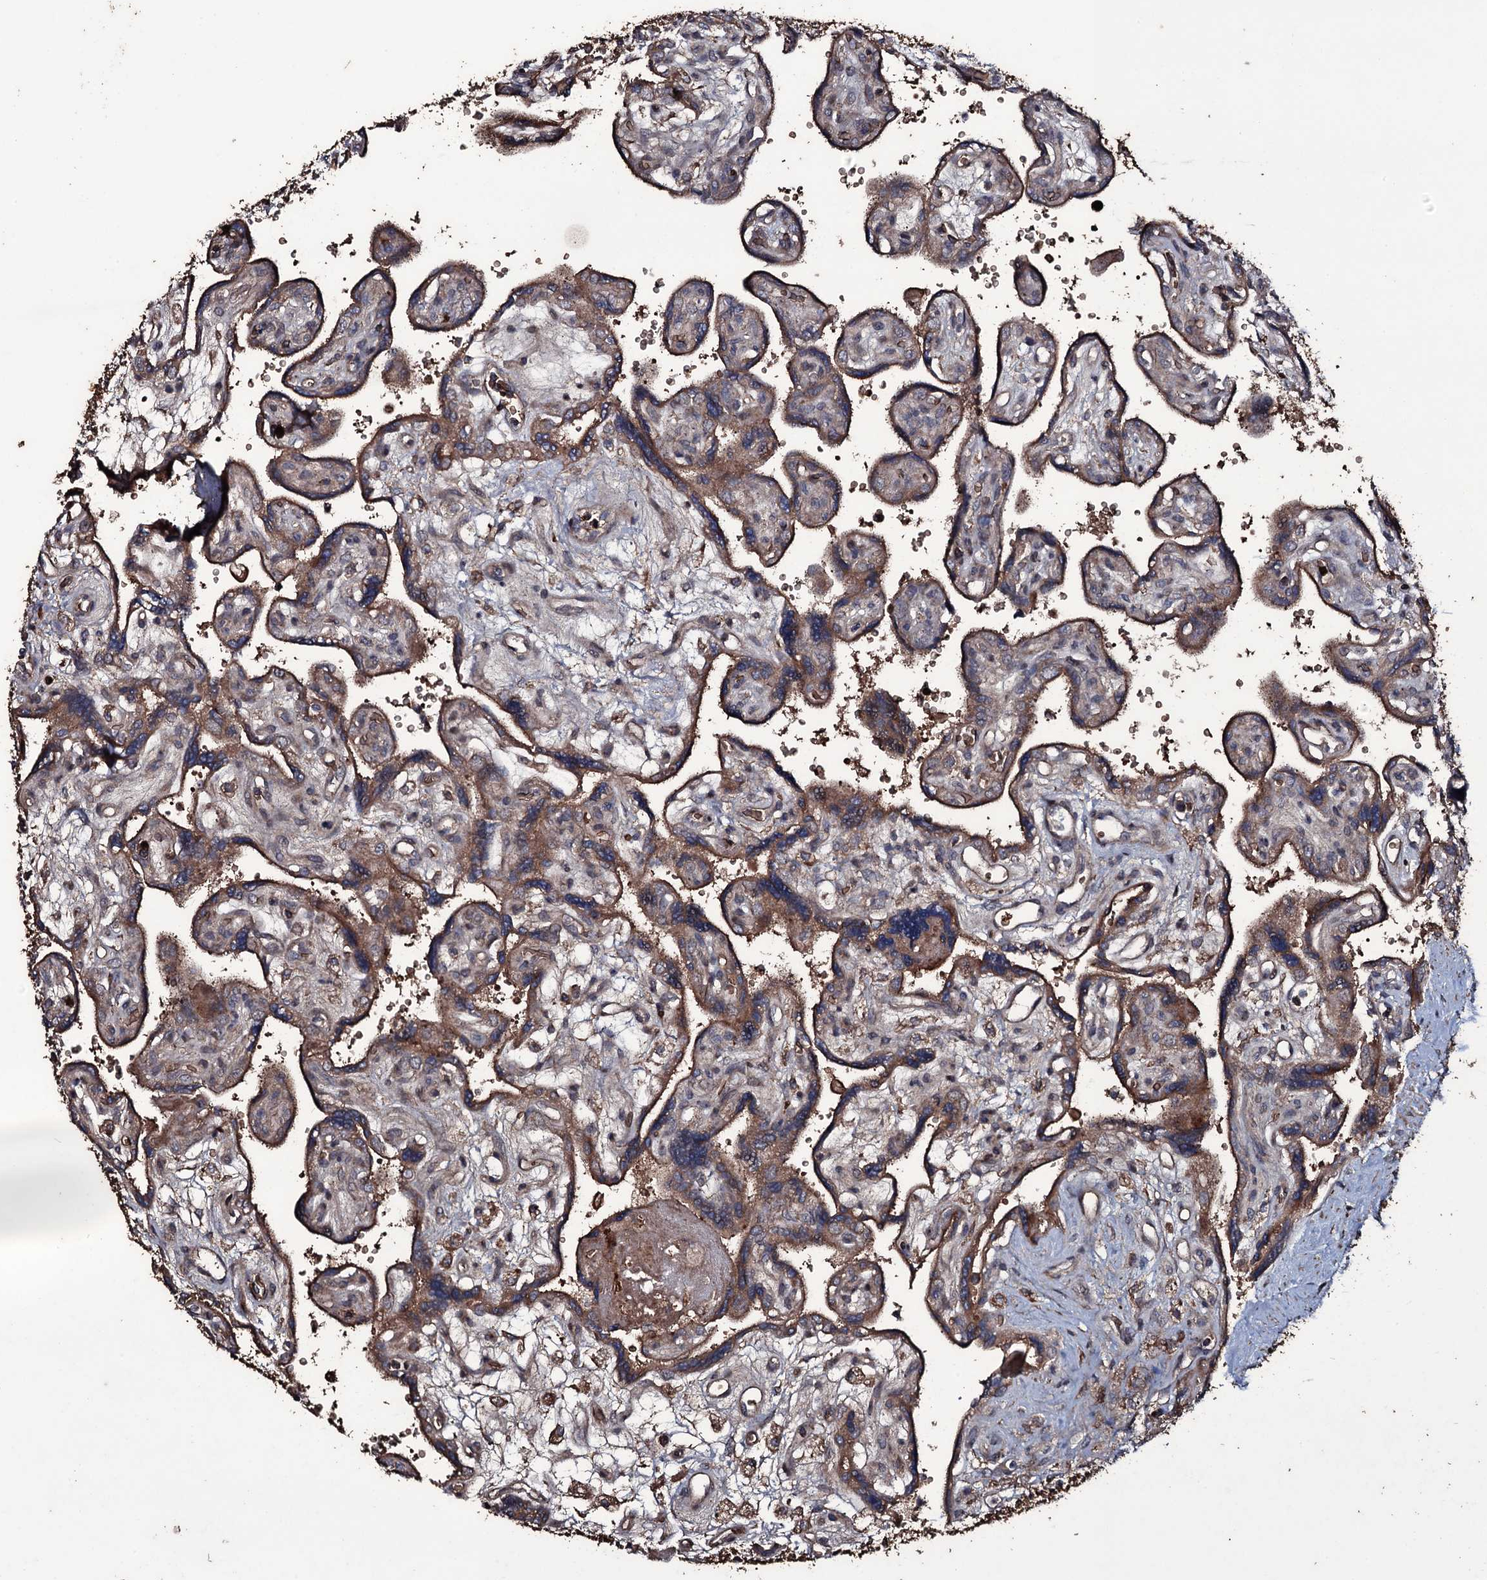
{"staining": {"intensity": "weak", "quantity": "25%-75%", "location": "cytoplasmic/membranous"}, "tissue": "placenta", "cell_type": "Decidual cells", "image_type": "normal", "snomed": [{"axis": "morphology", "description": "Normal tissue, NOS"}, {"axis": "topography", "description": "Placenta"}], "caption": "Decidual cells demonstrate weak cytoplasmic/membranous expression in about 25%-75% of cells in normal placenta.", "gene": "ZSWIM8", "patient": {"sex": "female", "age": 39}}